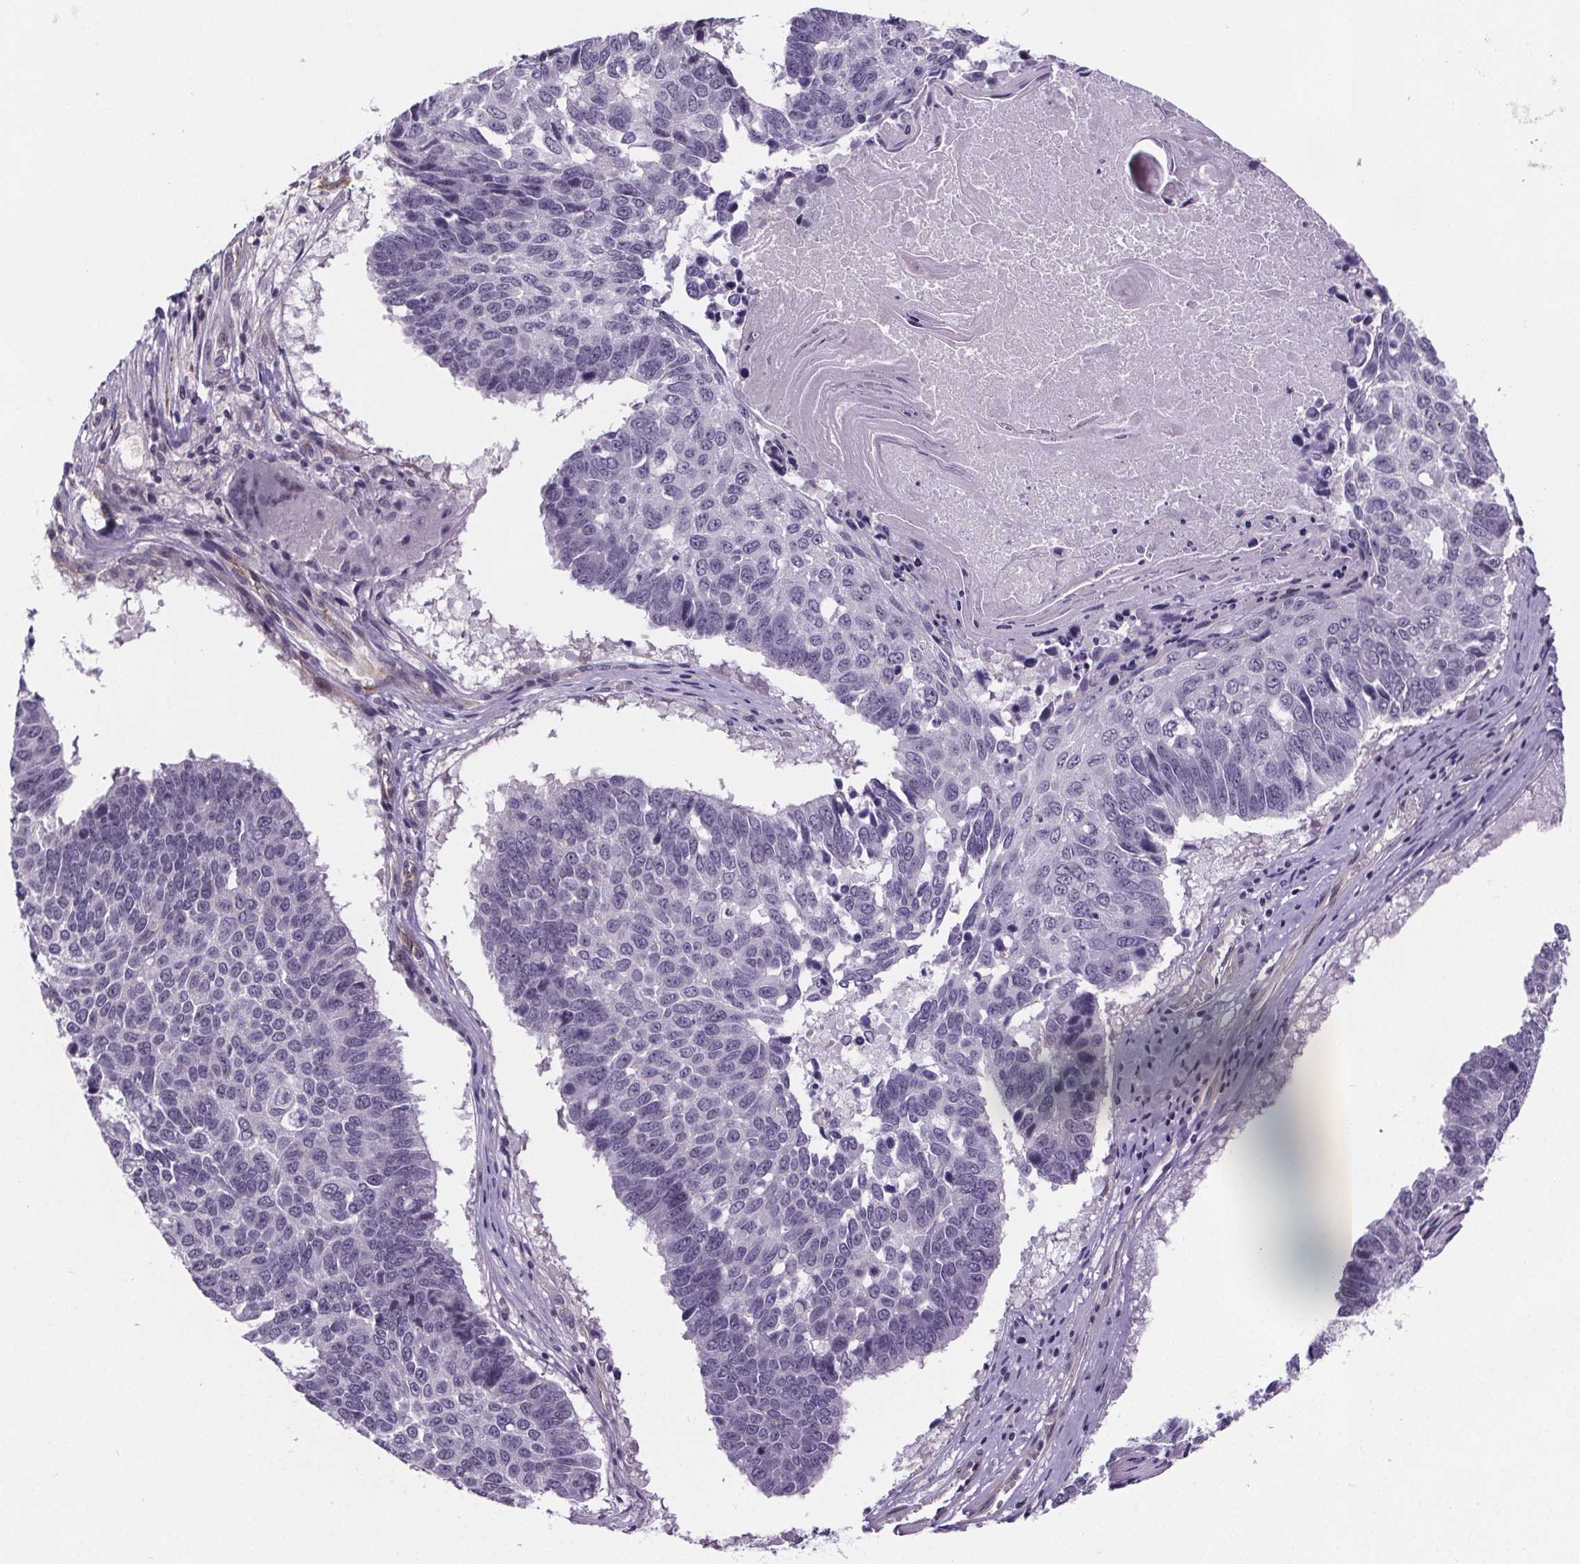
{"staining": {"intensity": "negative", "quantity": "none", "location": "none"}, "tissue": "lung cancer", "cell_type": "Tumor cells", "image_type": "cancer", "snomed": [{"axis": "morphology", "description": "Squamous cell carcinoma, NOS"}, {"axis": "topography", "description": "Lung"}], "caption": "Lung cancer (squamous cell carcinoma) stained for a protein using immunohistochemistry reveals no positivity tumor cells.", "gene": "TTC12", "patient": {"sex": "male", "age": 73}}